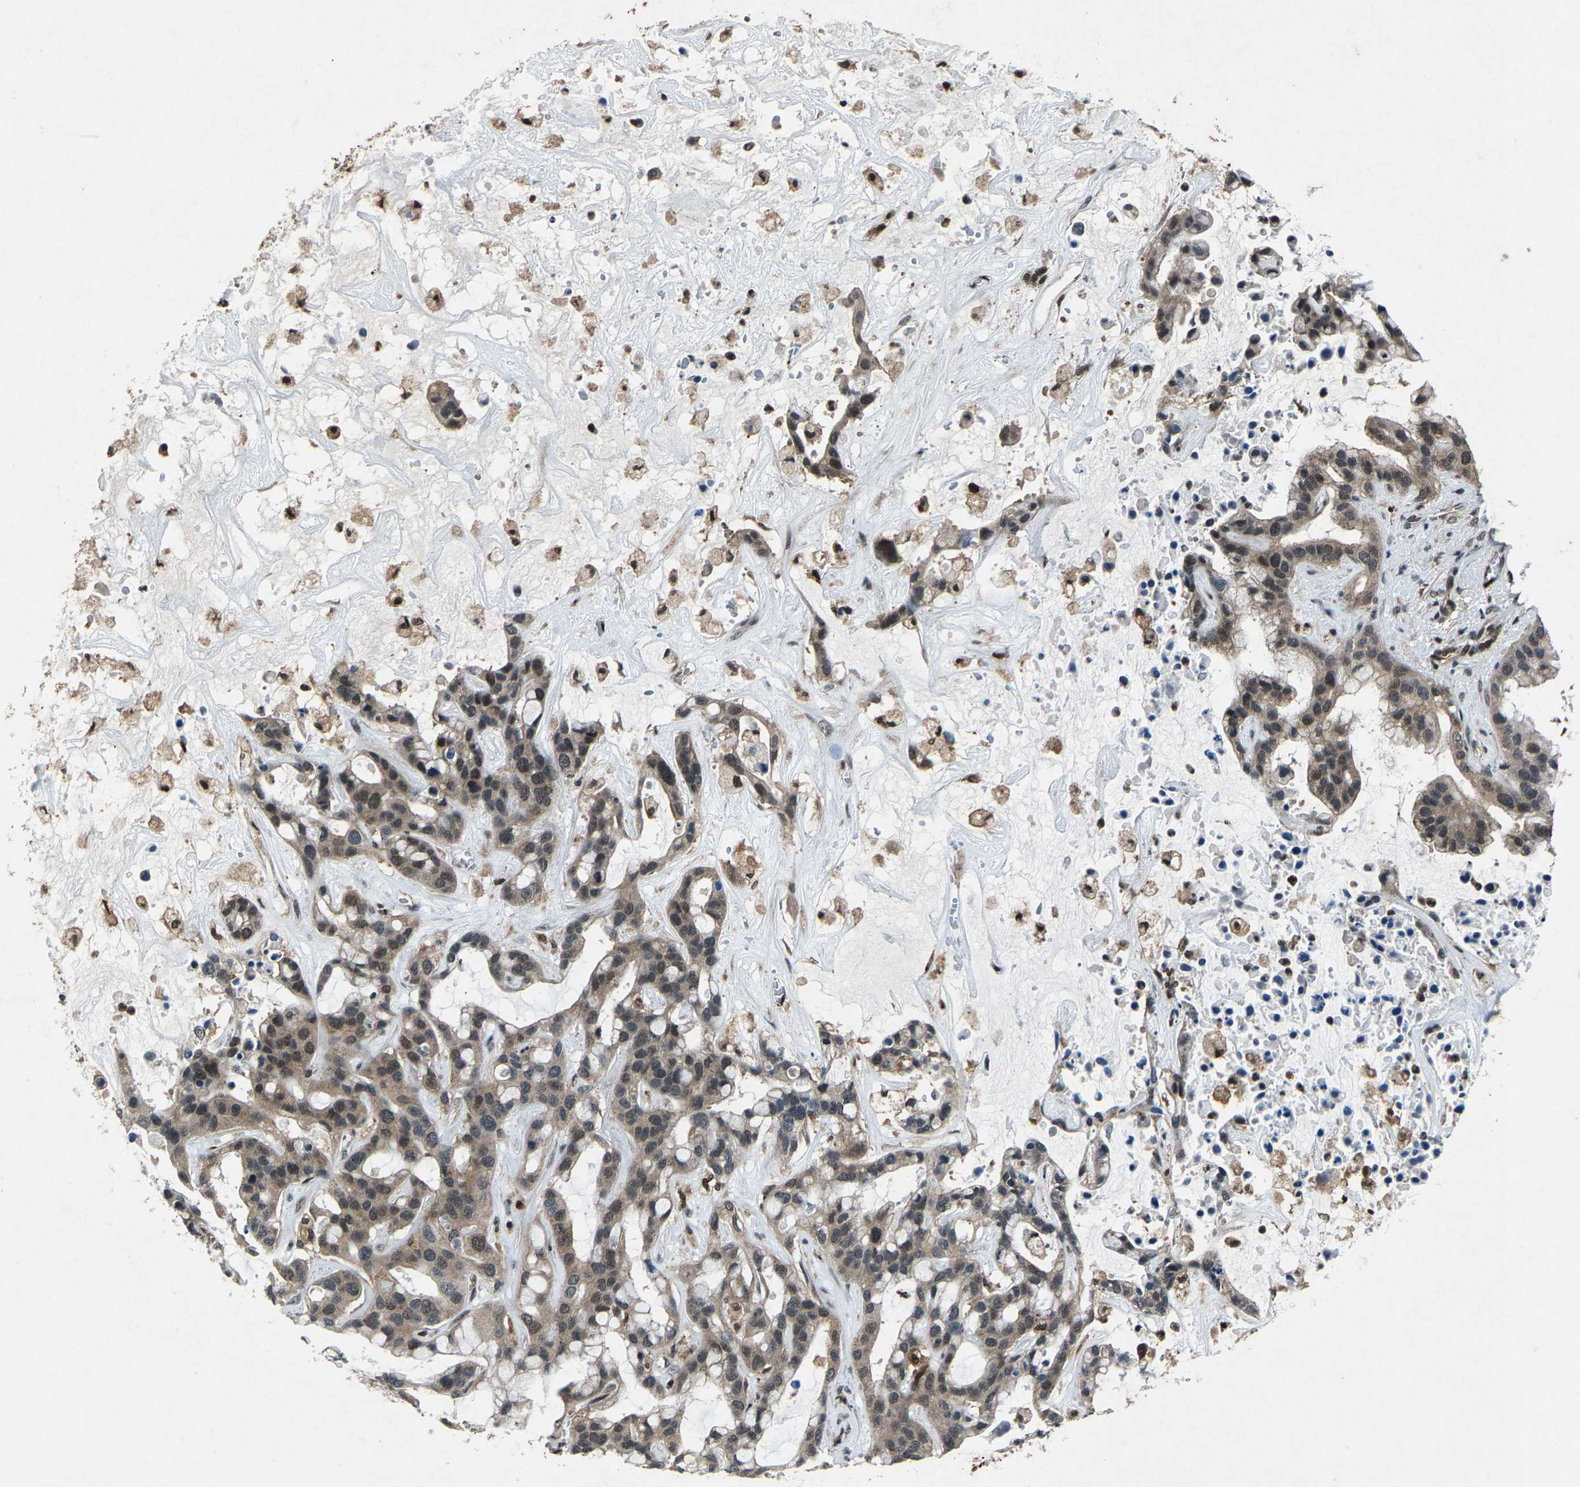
{"staining": {"intensity": "weak", "quantity": ">75%", "location": "cytoplasmic/membranous,nuclear"}, "tissue": "liver cancer", "cell_type": "Tumor cells", "image_type": "cancer", "snomed": [{"axis": "morphology", "description": "Cholangiocarcinoma"}, {"axis": "topography", "description": "Liver"}], "caption": "This photomicrograph exhibits immunohistochemistry staining of liver cholangiocarcinoma, with low weak cytoplasmic/membranous and nuclear staining in approximately >75% of tumor cells.", "gene": "ATXN3", "patient": {"sex": "female", "age": 65}}